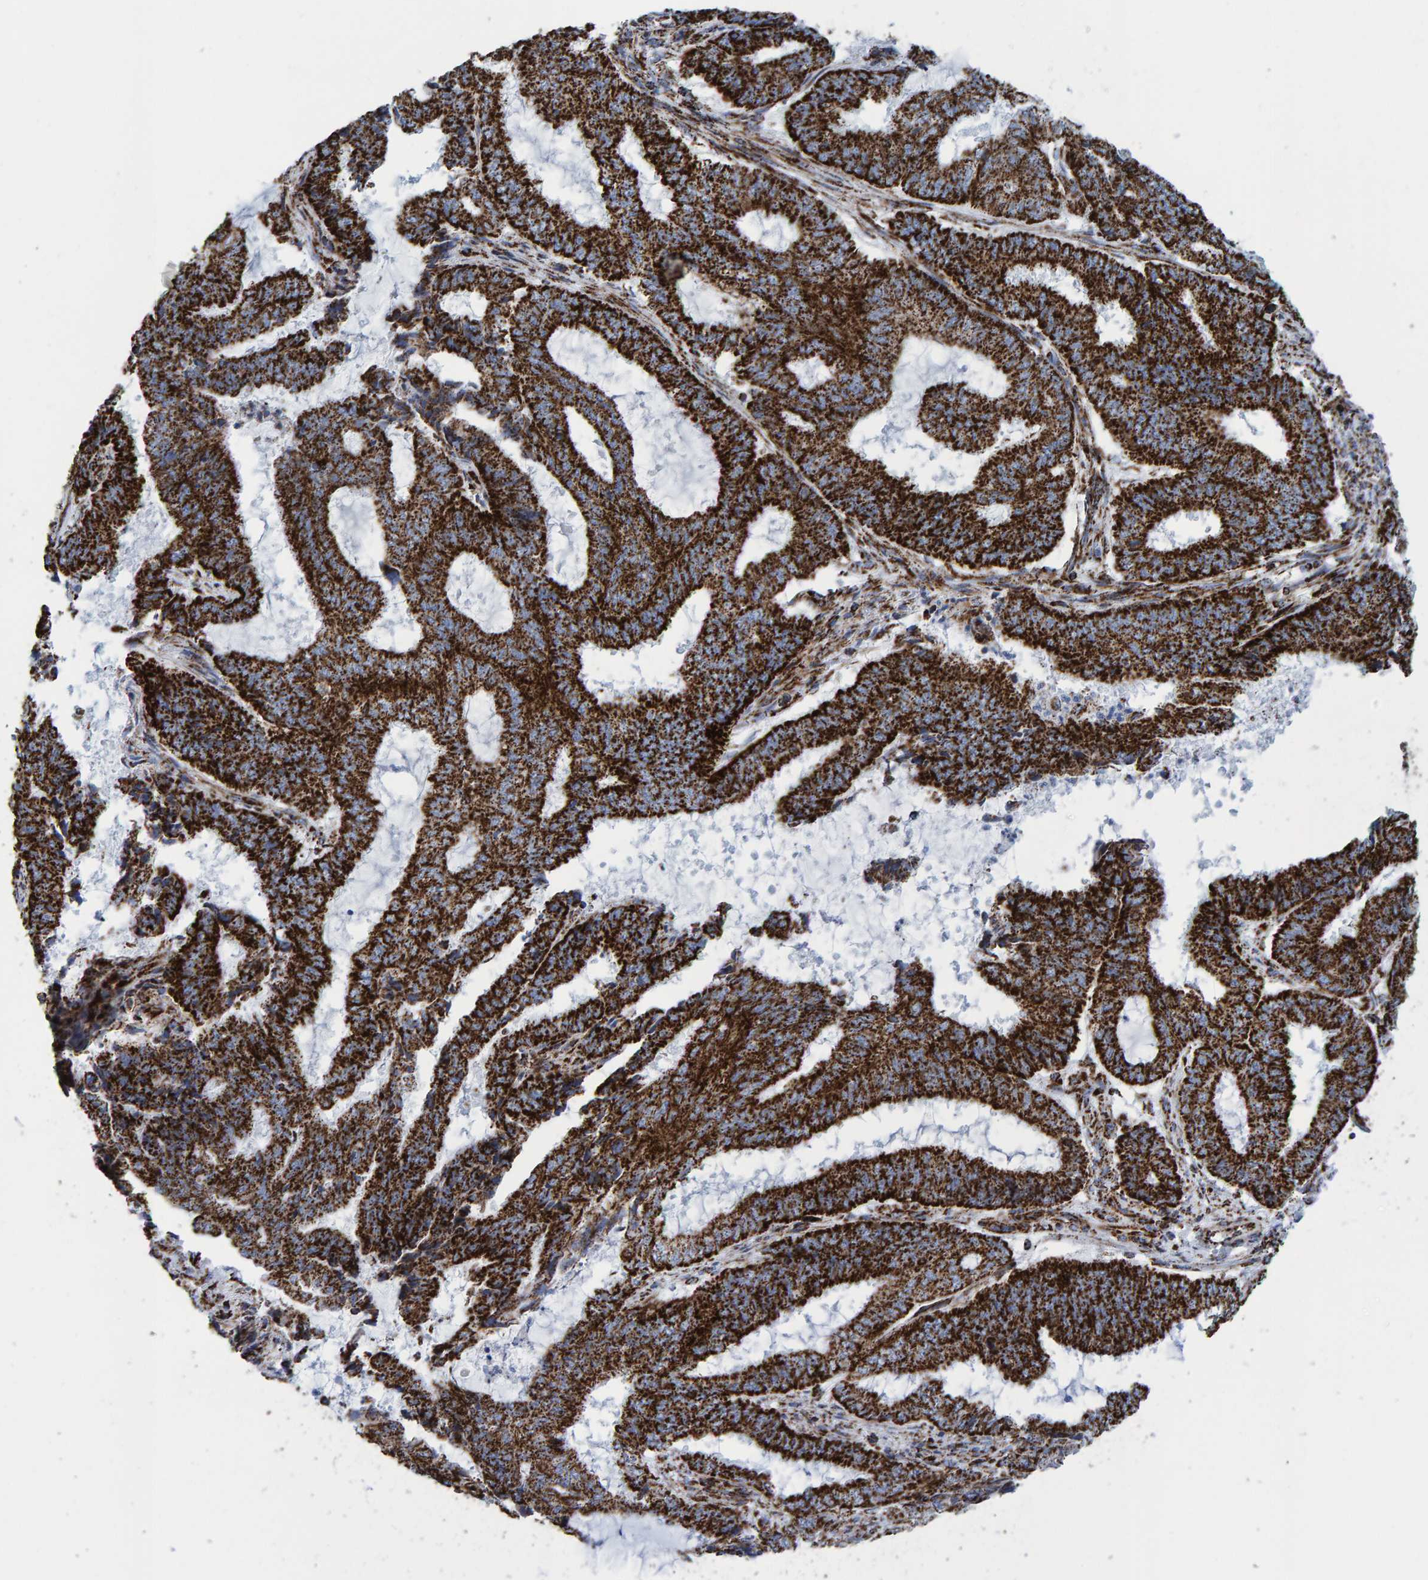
{"staining": {"intensity": "strong", "quantity": ">75%", "location": "cytoplasmic/membranous"}, "tissue": "endometrial cancer", "cell_type": "Tumor cells", "image_type": "cancer", "snomed": [{"axis": "morphology", "description": "Adenocarcinoma, NOS"}, {"axis": "topography", "description": "Endometrium"}], "caption": "Immunohistochemistry (IHC) histopathology image of neoplastic tissue: adenocarcinoma (endometrial) stained using immunohistochemistry (IHC) shows high levels of strong protein expression localized specifically in the cytoplasmic/membranous of tumor cells, appearing as a cytoplasmic/membranous brown color.", "gene": "ENSG00000262660", "patient": {"sex": "female", "age": 51}}